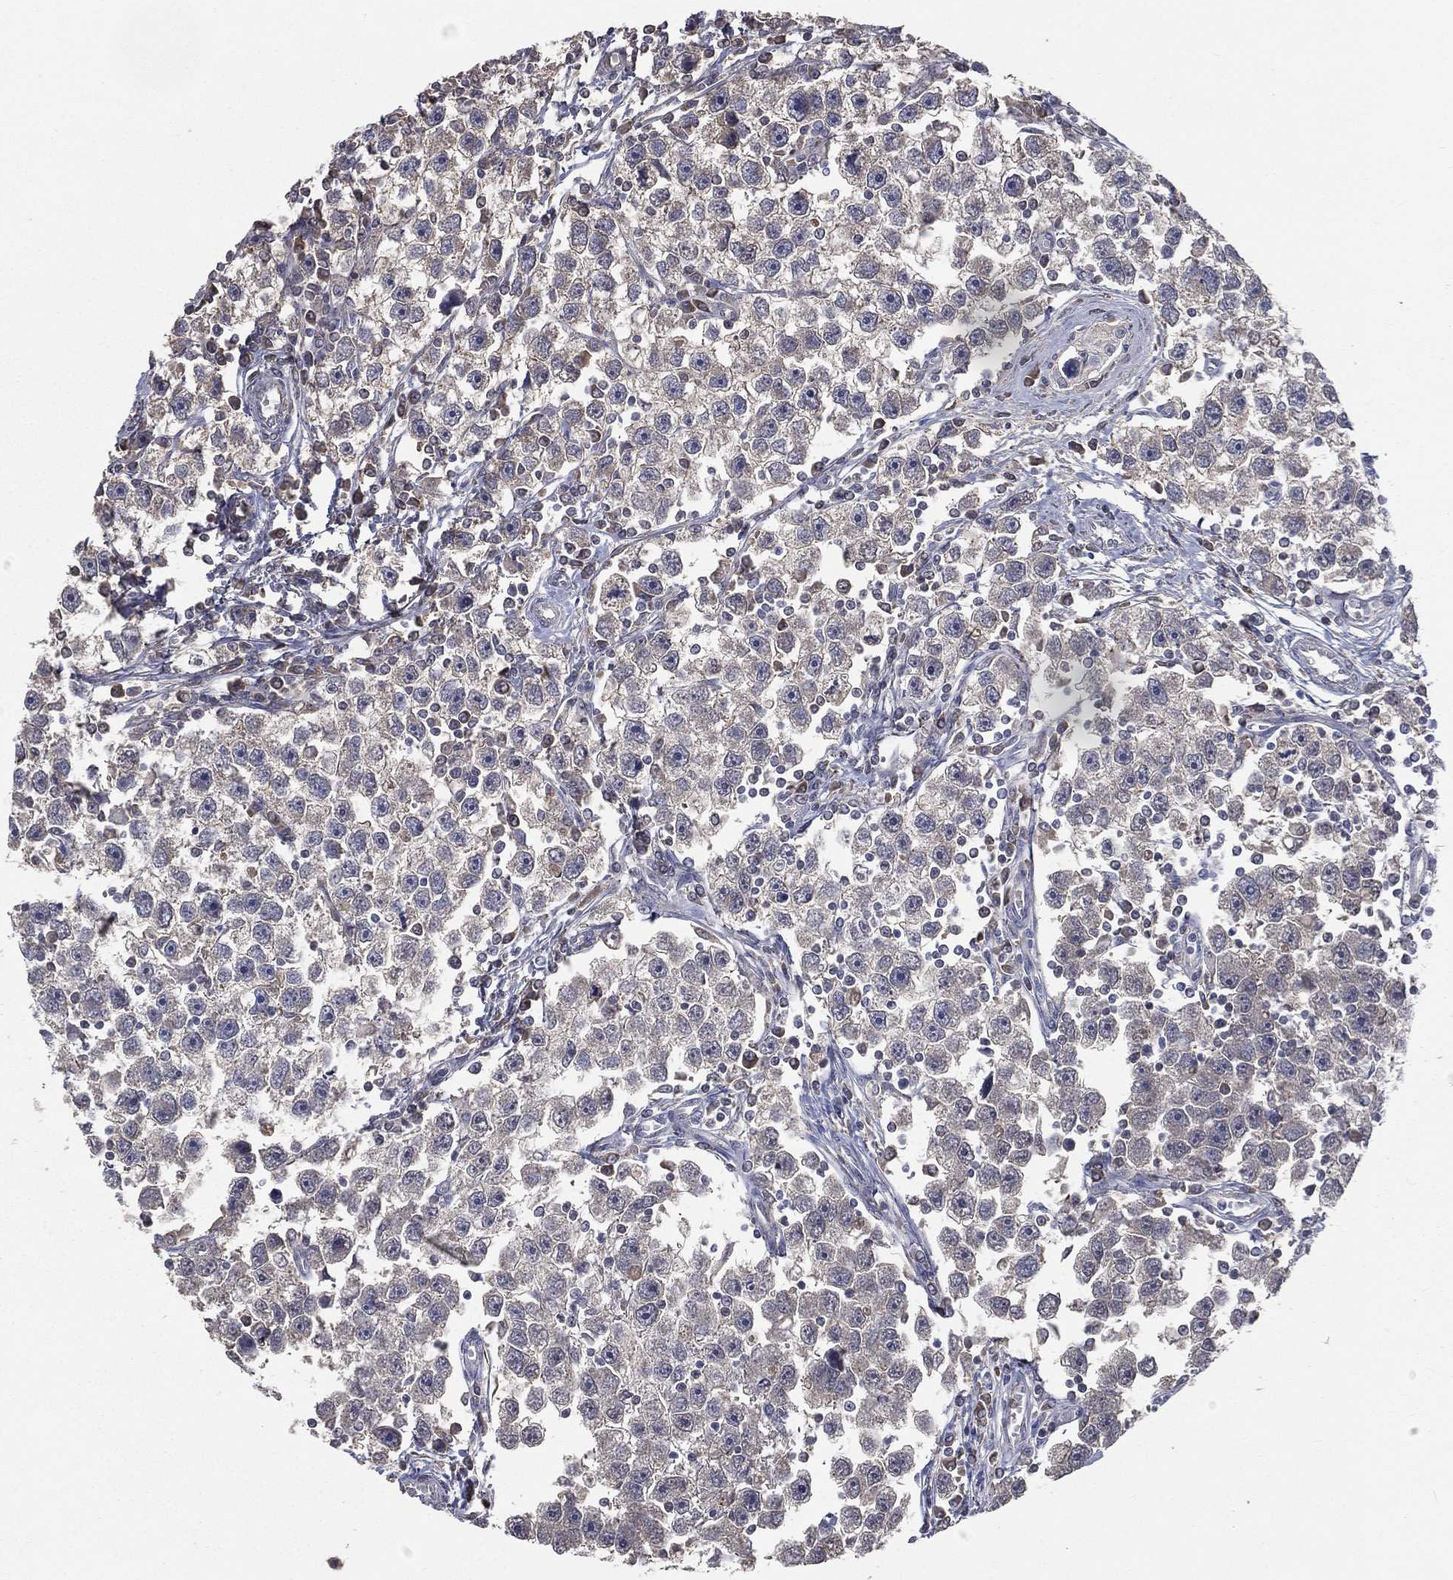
{"staining": {"intensity": "negative", "quantity": "none", "location": "none"}, "tissue": "testis cancer", "cell_type": "Tumor cells", "image_type": "cancer", "snomed": [{"axis": "morphology", "description": "Seminoma, NOS"}, {"axis": "topography", "description": "Testis"}], "caption": "An immunohistochemistry (IHC) micrograph of testis seminoma is shown. There is no staining in tumor cells of testis seminoma. (Immunohistochemistry (ihc), brightfield microscopy, high magnification).", "gene": "SNAP25", "patient": {"sex": "male", "age": 30}}